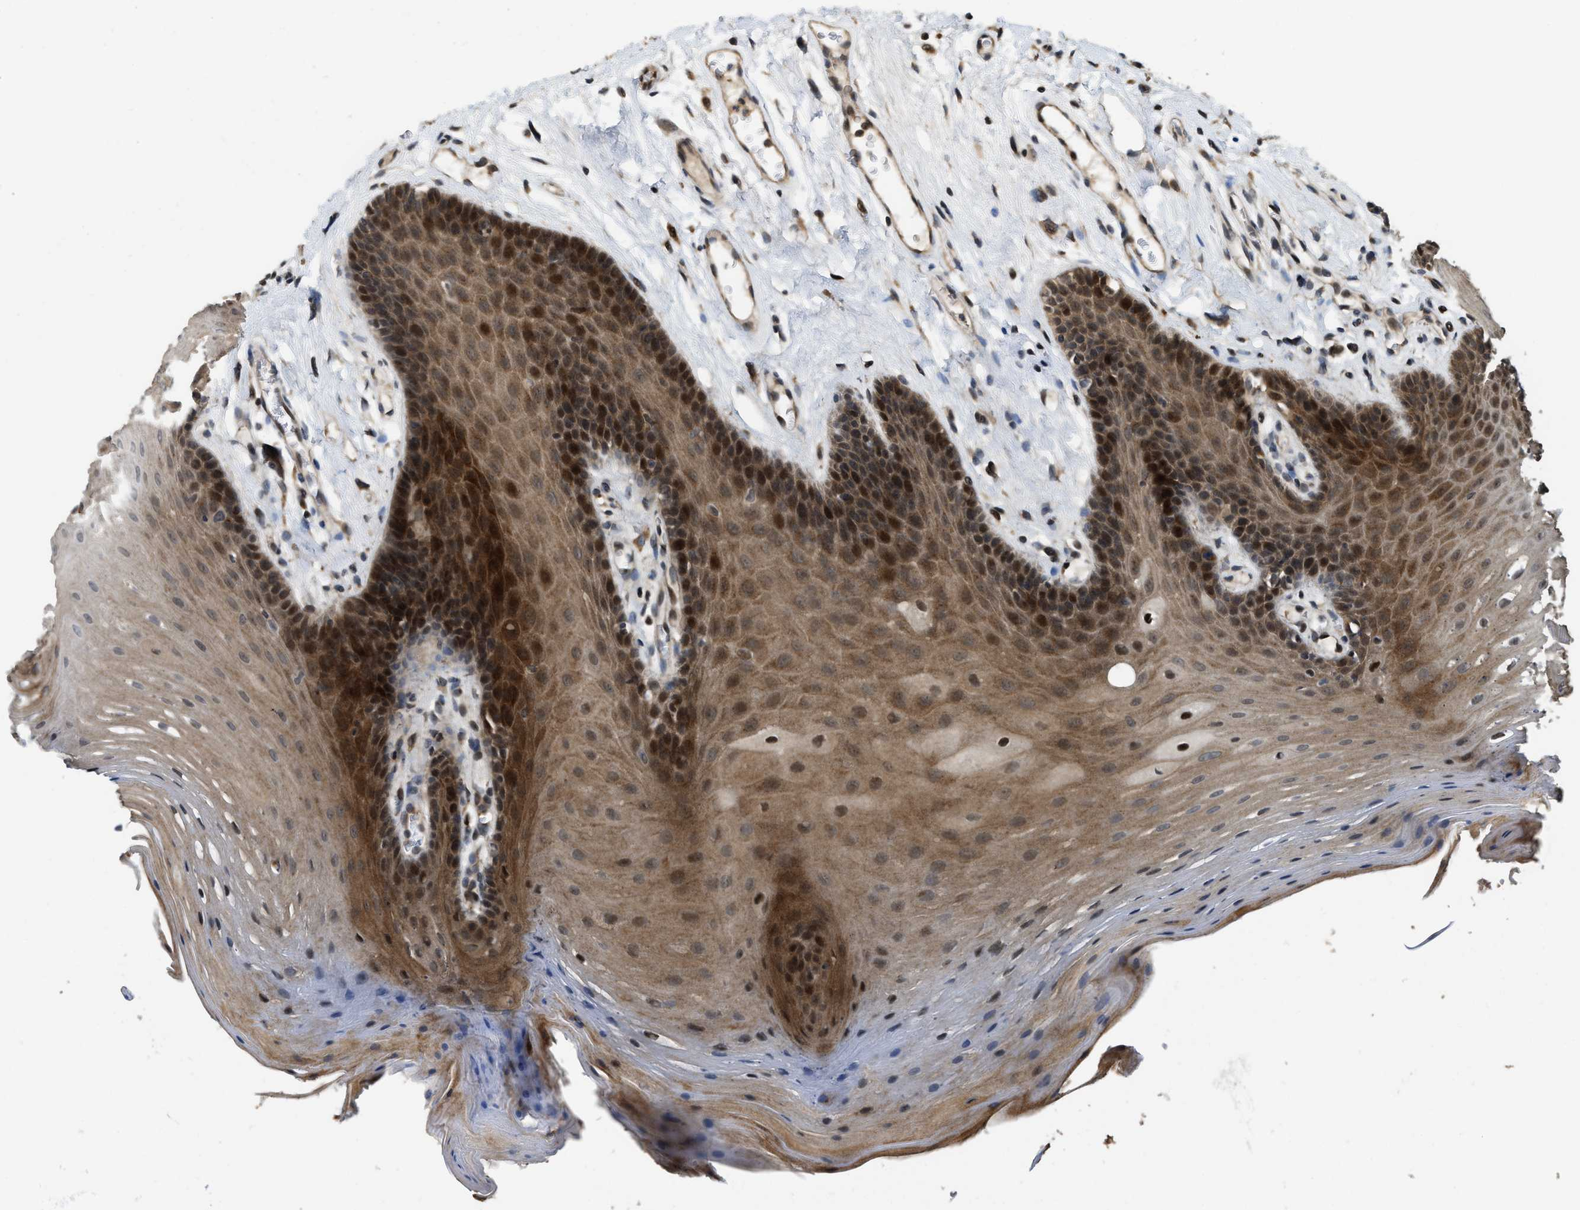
{"staining": {"intensity": "moderate", "quantity": ">75%", "location": "cytoplasmic/membranous,nuclear"}, "tissue": "oral mucosa", "cell_type": "Squamous epithelial cells", "image_type": "normal", "snomed": [{"axis": "morphology", "description": "Normal tissue, NOS"}, {"axis": "morphology", "description": "Squamous cell carcinoma, NOS"}, {"axis": "topography", "description": "Oral tissue"}, {"axis": "topography", "description": "Head-Neck"}], "caption": "Immunohistochemistry image of unremarkable oral mucosa: oral mucosa stained using IHC exhibits medium levels of moderate protein expression localized specifically in the cytoplasmic/membranous,nuclear of squamous epithelial cells, appearing as a cytoplasmic/membranous,nuclear brown color.", "gene": "DNAJC28", "patient": {"sex": "male", "age": 71}}